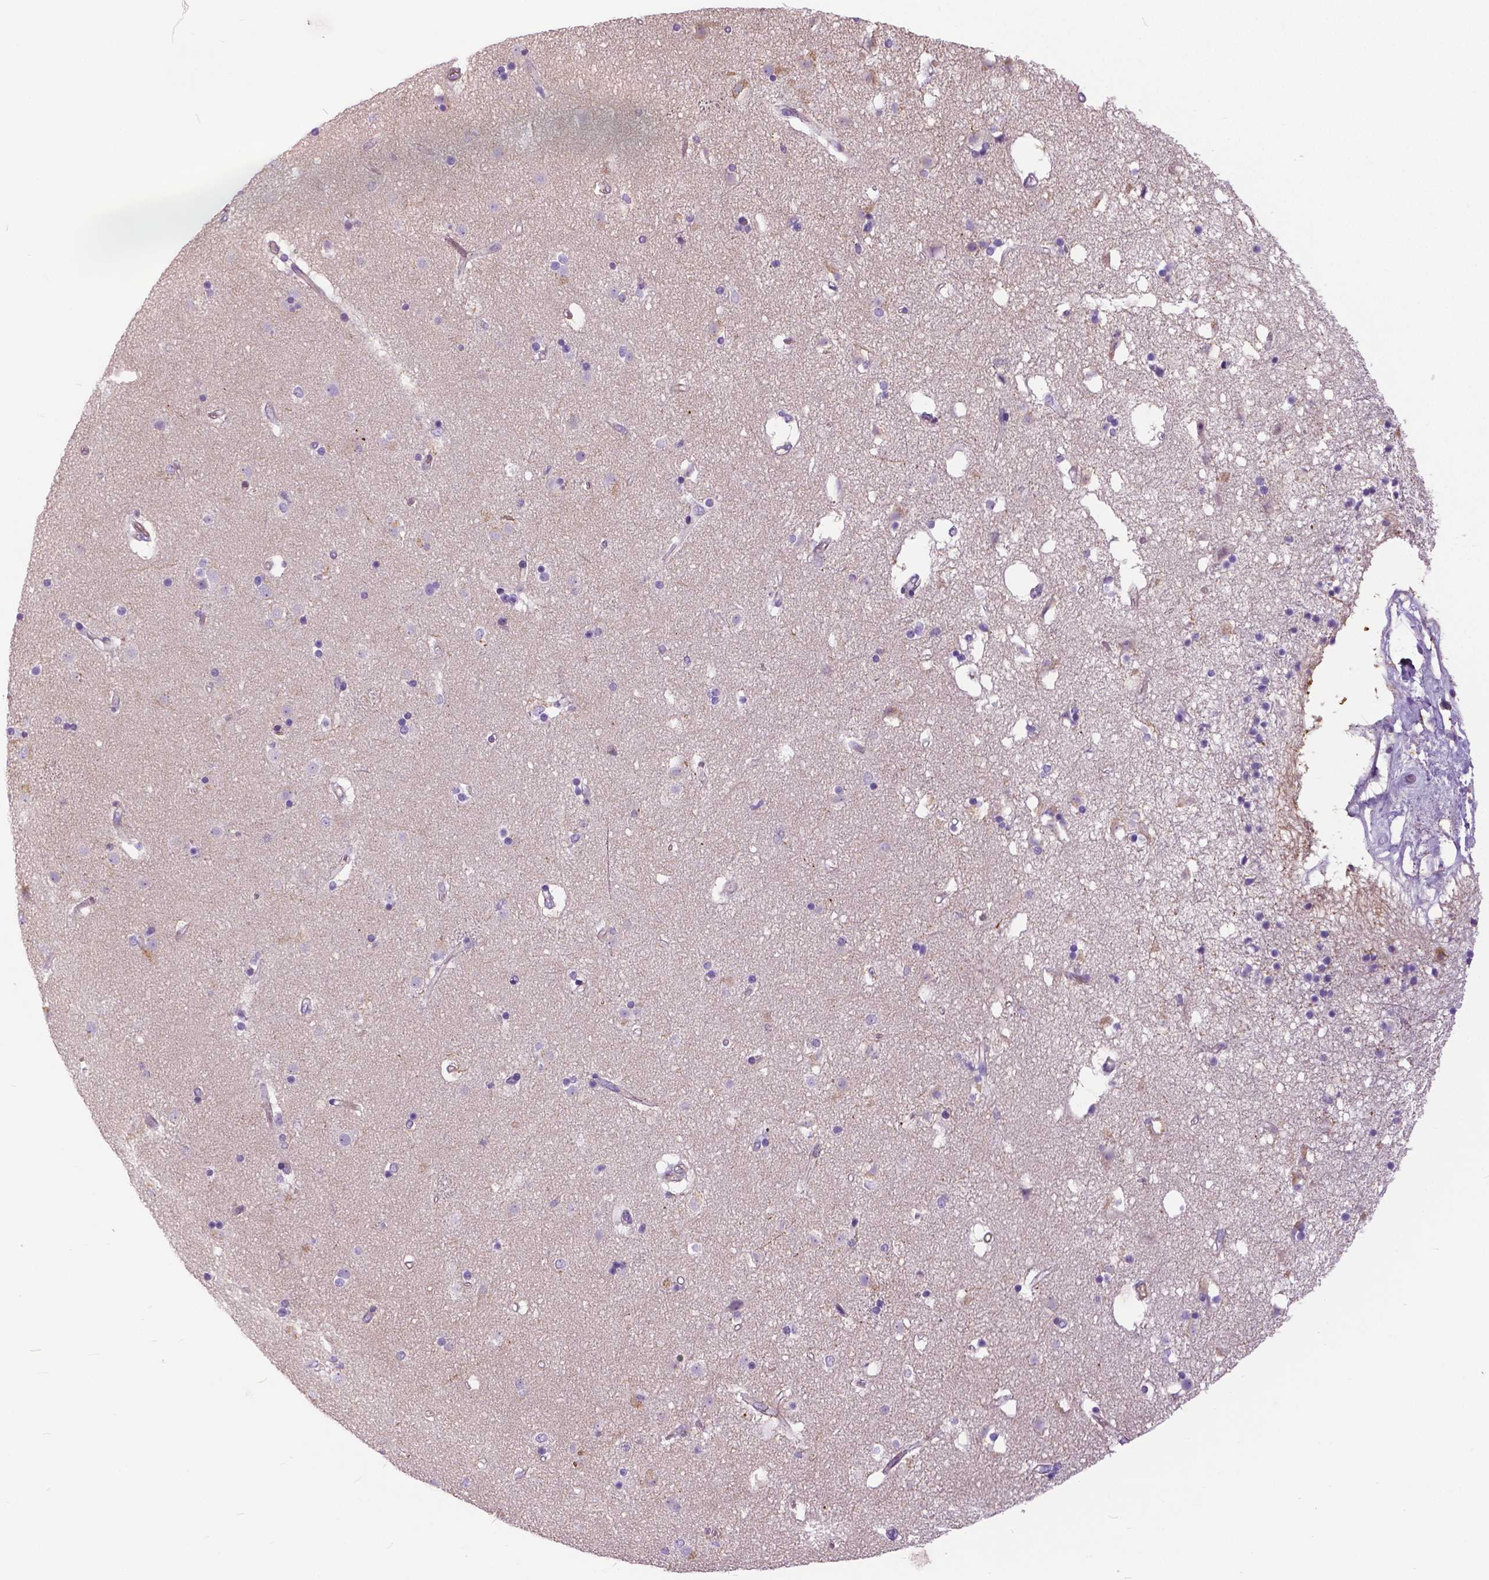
{"staining": {"intensity": "negative", "quantity": "none", "location": "none"}, "tissue": "caudate", "cell_type": "Glial cells", "image_type": "normal", "snomed": [{"axis": "morphology", "description": "Normal tissue, NOS"}, {"axis": "topography", "description": "Lateral ventricle wall"}], "caption": "Micrograph shows no protein staining in glial cells of normal caudate.", "gene": "ANXA13", "patient": {"sex": "female", "age": 71}}